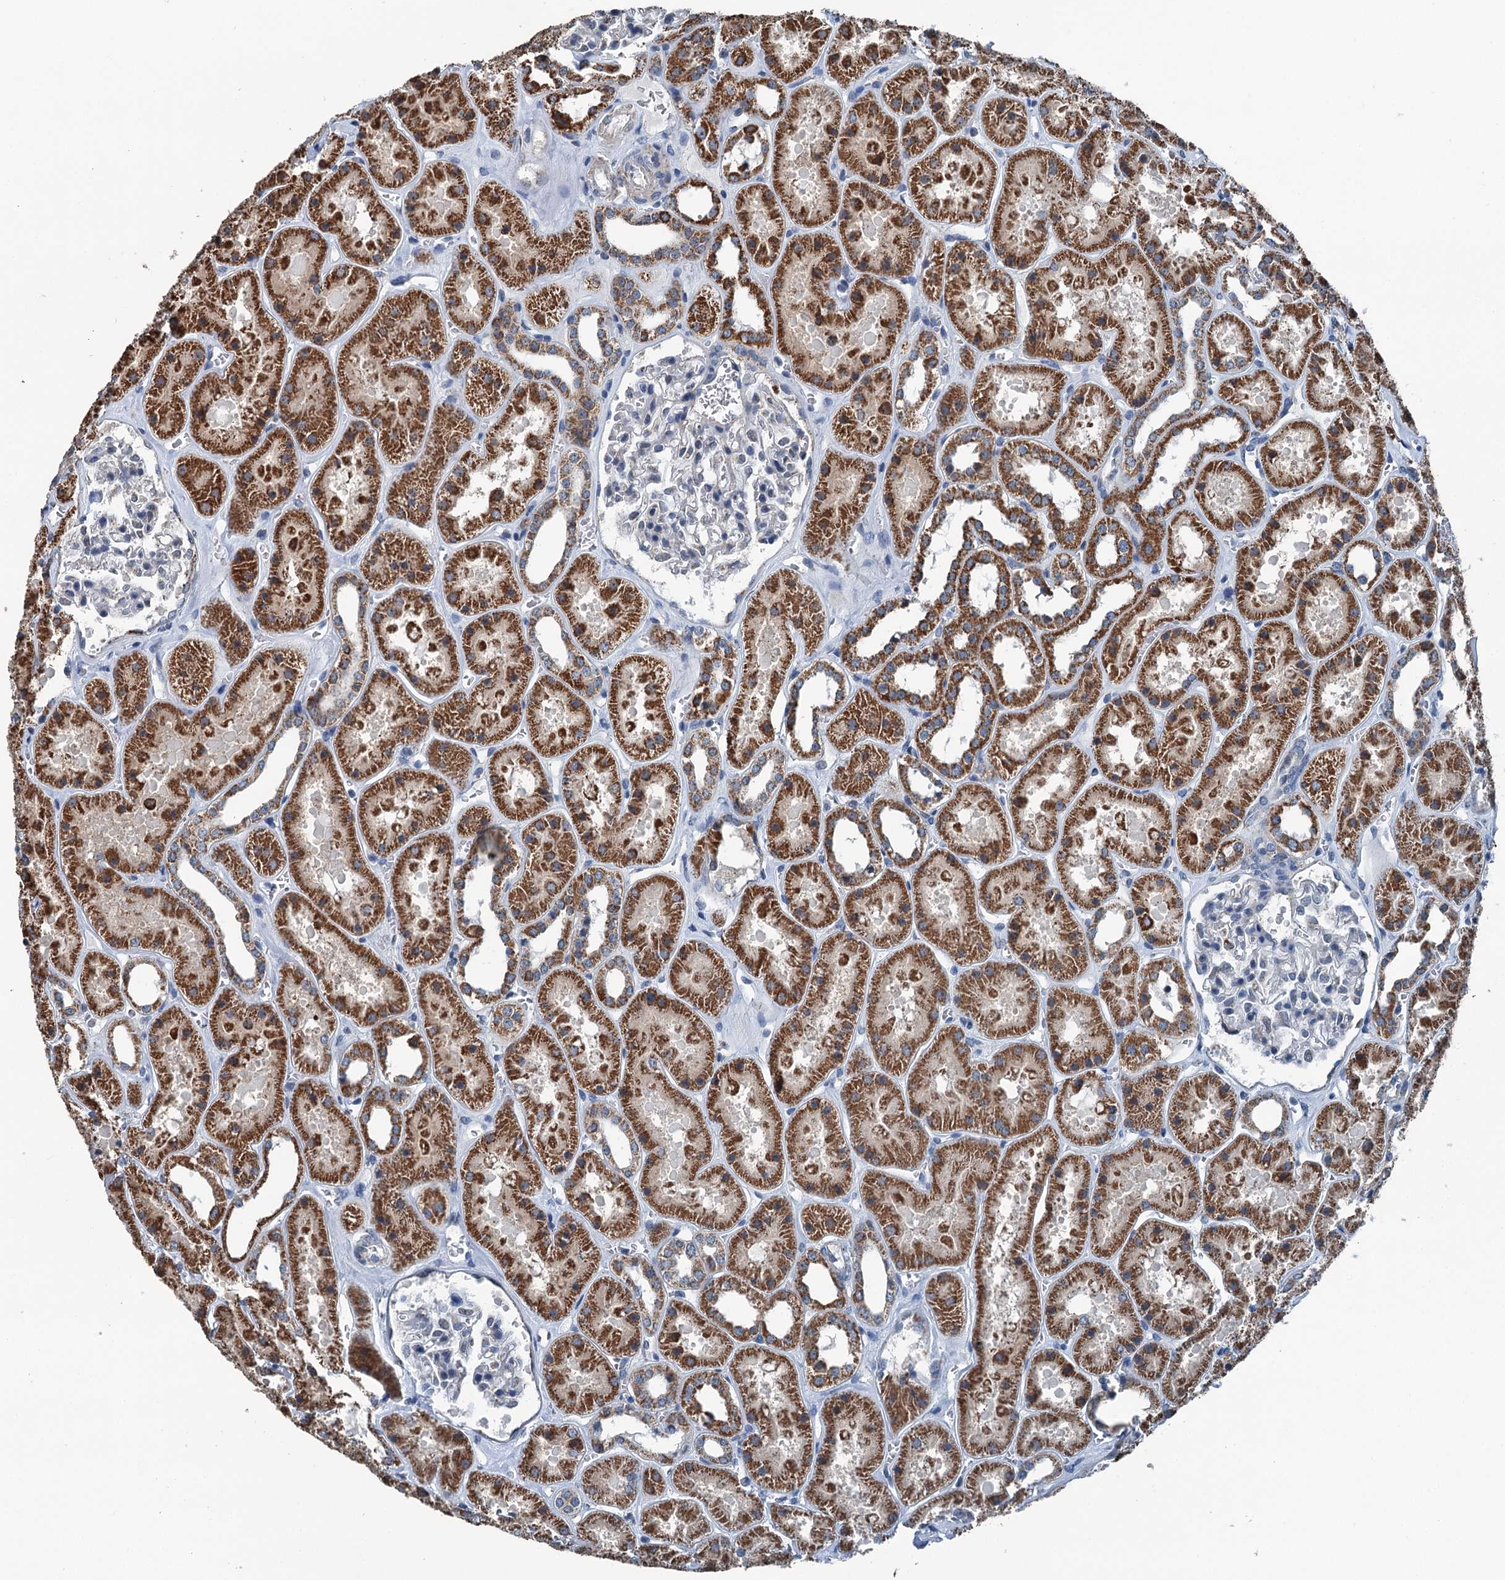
{"staining": {"intensity": "negative", "quantity": "none", "location": "none"}, "tissue": "kidney", "cell_type": "Cells in glomeruli", "image_type": "normal", "snomed": [{"axis": "morphology", "description": "Normal tissue, NOS"}, {"axis": "topography", "description": "Kidney"}], "caption": "IHC of unremarkable human kidney shows no expression in cells in glomeruli. (Stains: DAB (3,3'-diaminobenzidine) IHC with hematoxylin counter stain, Microscopy: brightfield microscopy at high magnification).", "gene": "TRPT1", "patient": {"sex": "female", "age": 41}}